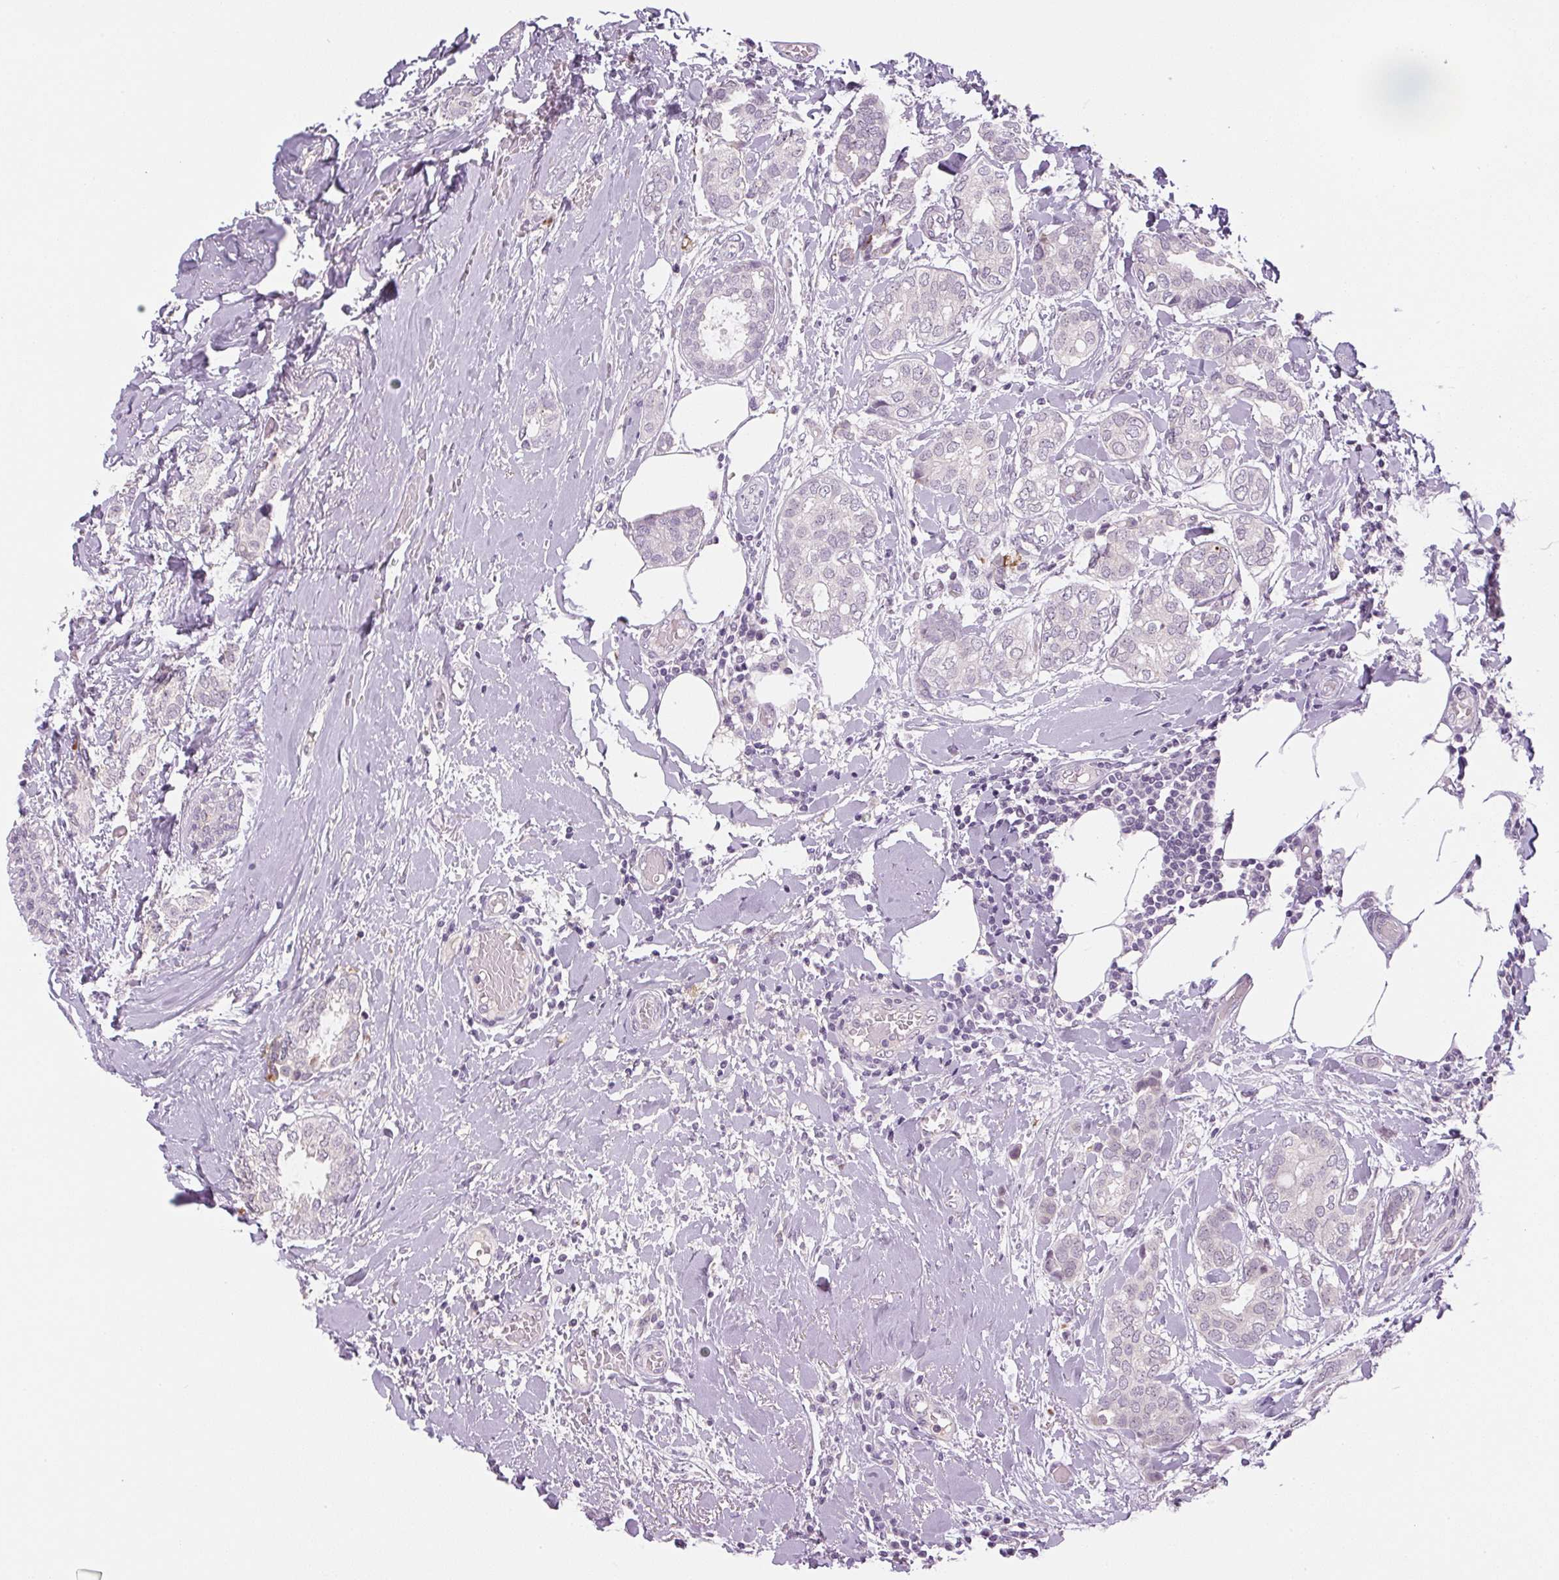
{"staining": {"intensity": "negative", "quantity": "none", "location": "none"}, "tissue": "breast cancer", "cell_type": "Tumor cells", "image_type": "cancer", "snomed": [{"axis": "morphology", "description": "Duct carcinoma"}, {"axis": "topography", "description": "Breast"}], "caption": "Immunohistochemistry of human breast cancer (infiltrating ductal carcinoma) shows no expression in tumor cells.", "gene": "SGF29", "patient": {"sex": "female", "age": 73}}